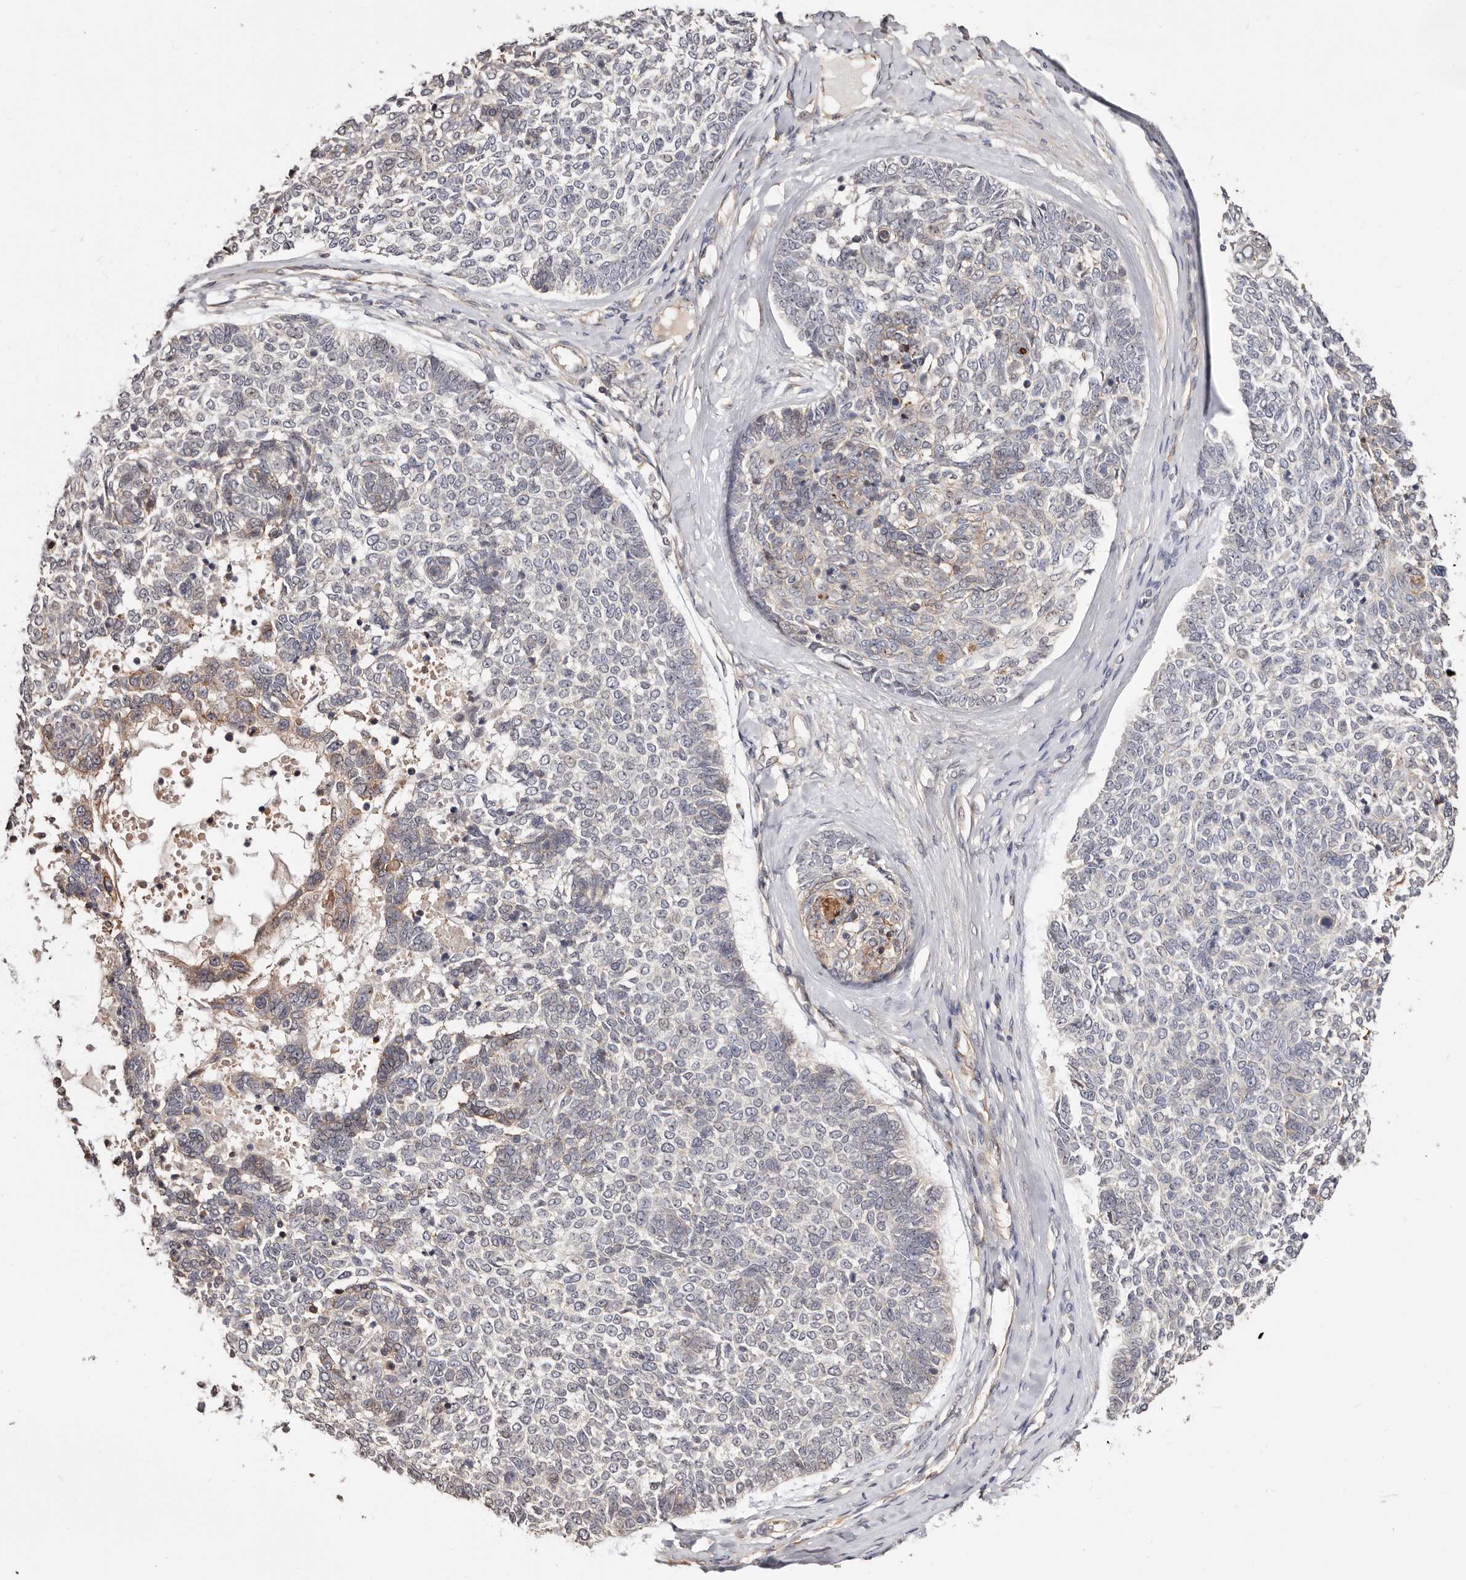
{"staining": {"intensity": "negative", "quantity": "none", "location": "none"}, "tissue": "skin cancer", "cell_type": "Tumor cells", "image_type": "cancer", "snomed": [{"axis": "morphology", "description": "Basal cell carcinoma"}, {"axis": "topography", "description": "Skin"}], "caption": "A high-resolution photomicrograph shows IHC staining of skin cancer, which reveals no significant staining in tumor cells.", "gene": "TRIP13", "patient": {"sex": "female", "age": 81}}